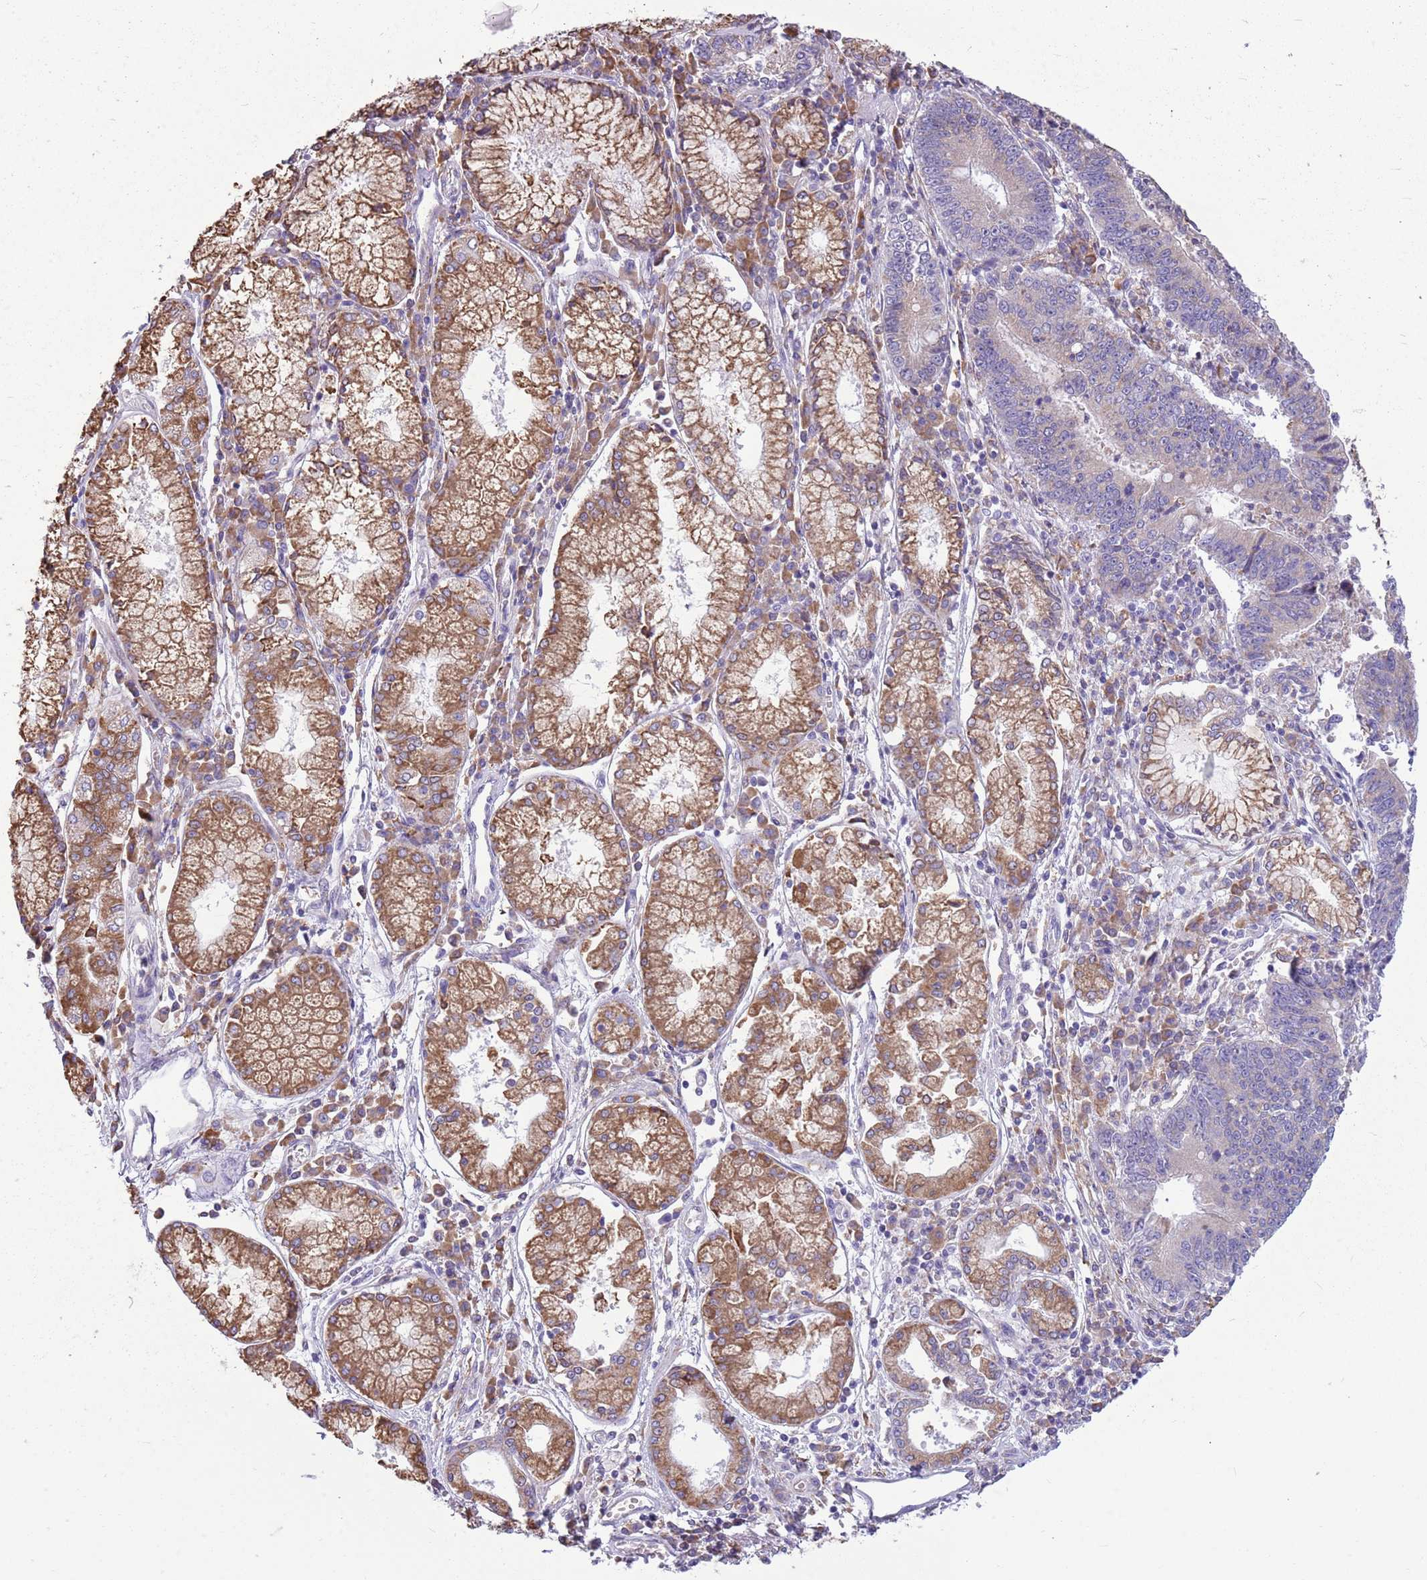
{"staining": {"intensity": "negative", "quantity": "none", "location": "none"}, "tissue": "stomach cancer", "cell_type": "Tumor cells", "image_type": "cancer", "snomed": [{"axis": "morphology", "description": "Adenocarcinoma, NOS"}, {"axis": "topography", "description": "Stomach"}], "caption": "This is an IHC histopathology image of human stomach cancer (adenocarcinoma). There is no positivity in tumor cells.", "gene": "KCTD19", "patient": {"sex": "male", "age": 59}}